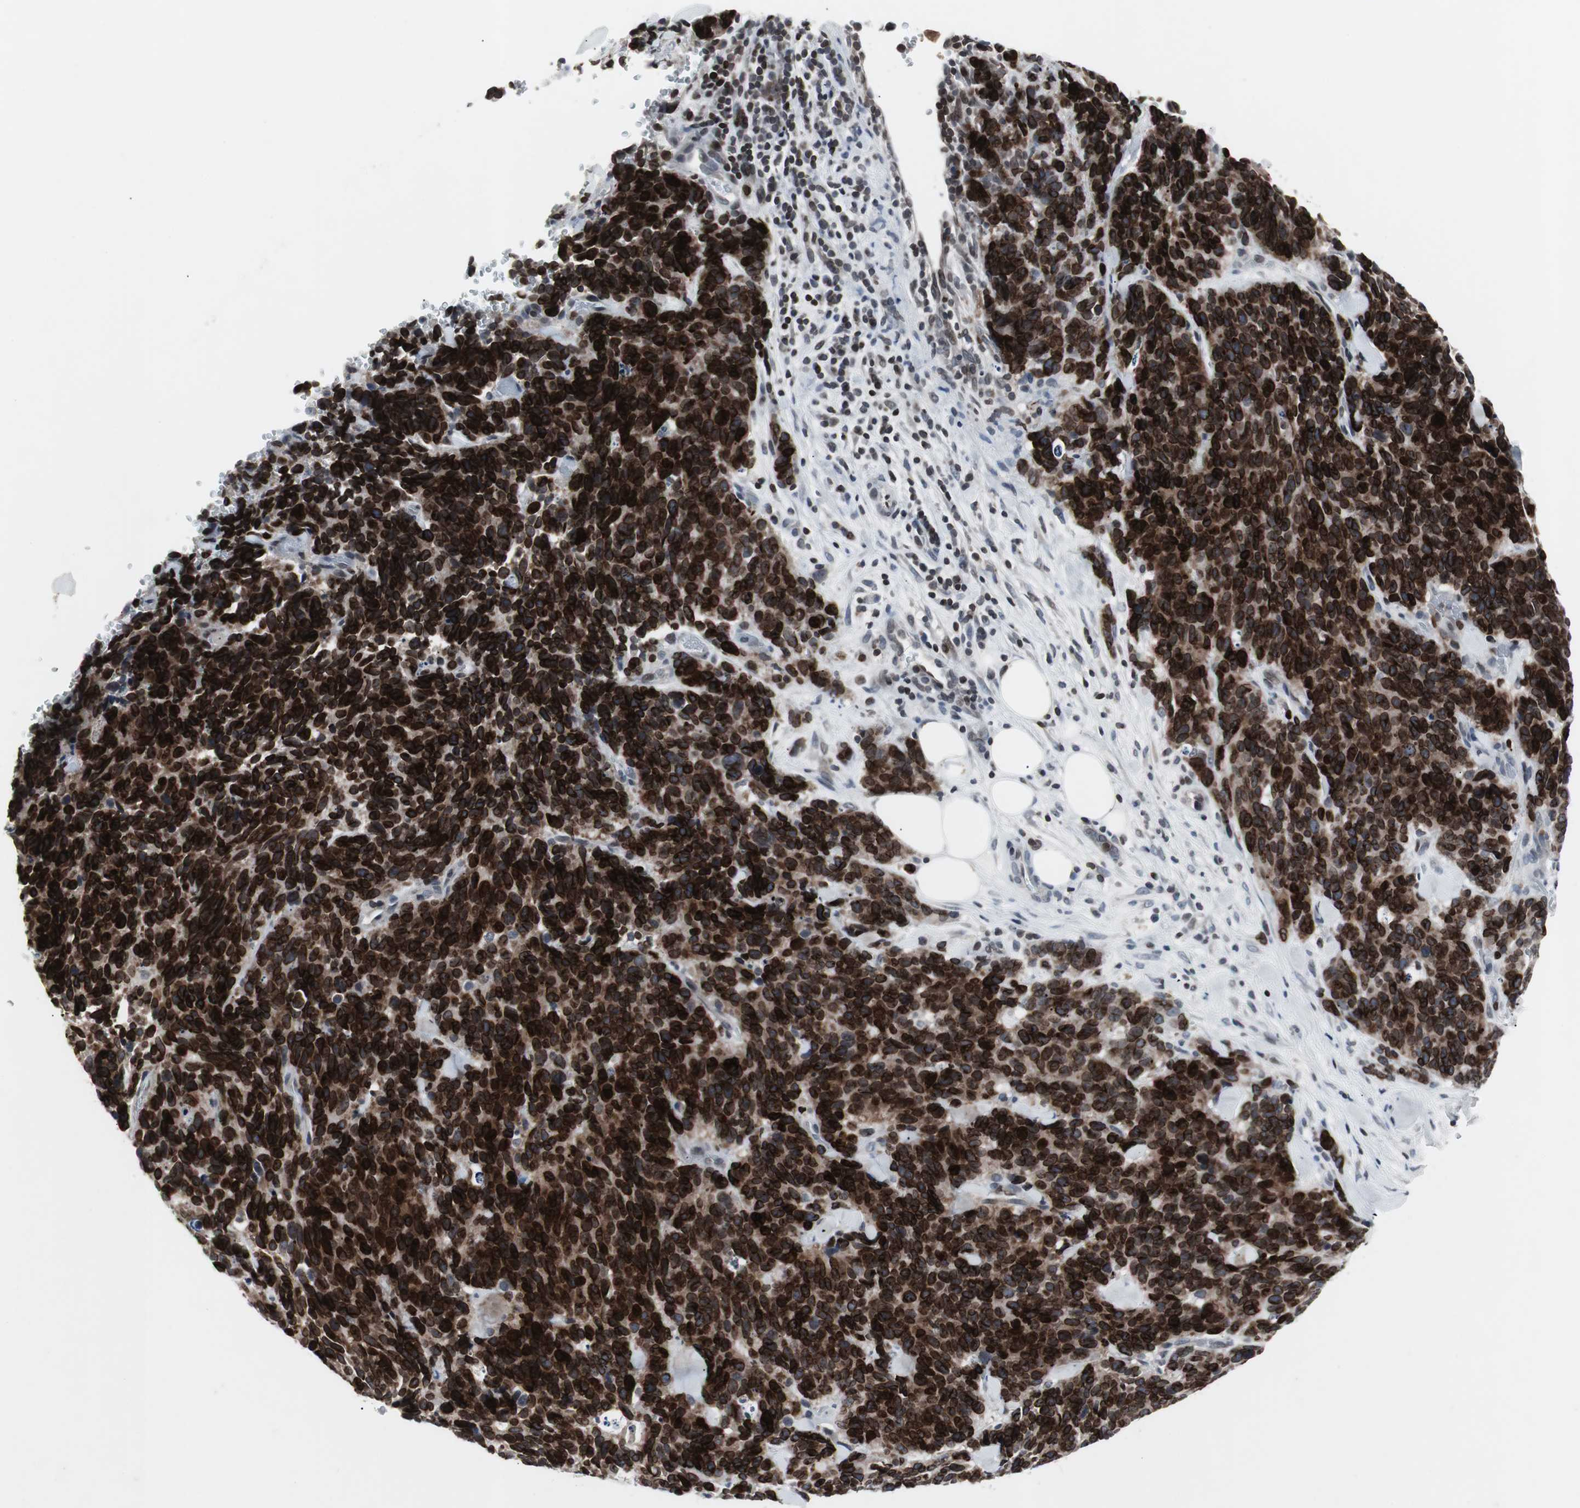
{"staining": {"intensity": "strong", "quantity": ">75%", "location": "cytoplasmic/membranous,nuclear"}, "tissue": "lung cancer", "cell_type": "Tumor cells", "image_type": "cancer", "snomed": [{"axis": "morphology", "description": "Neoplasm, malignant, NOS"}, {"axis": "topography", "description": "Lung"}], "caption": "Immunohistochemical staining of lung malignant neoplasm exhibits high levels of strong cytoplasmic/membranous and nuclear protein positivity in about >75% of tumor cells.", "gene": "ZNF396", "patient": {"sex": "female", "age": 58}}